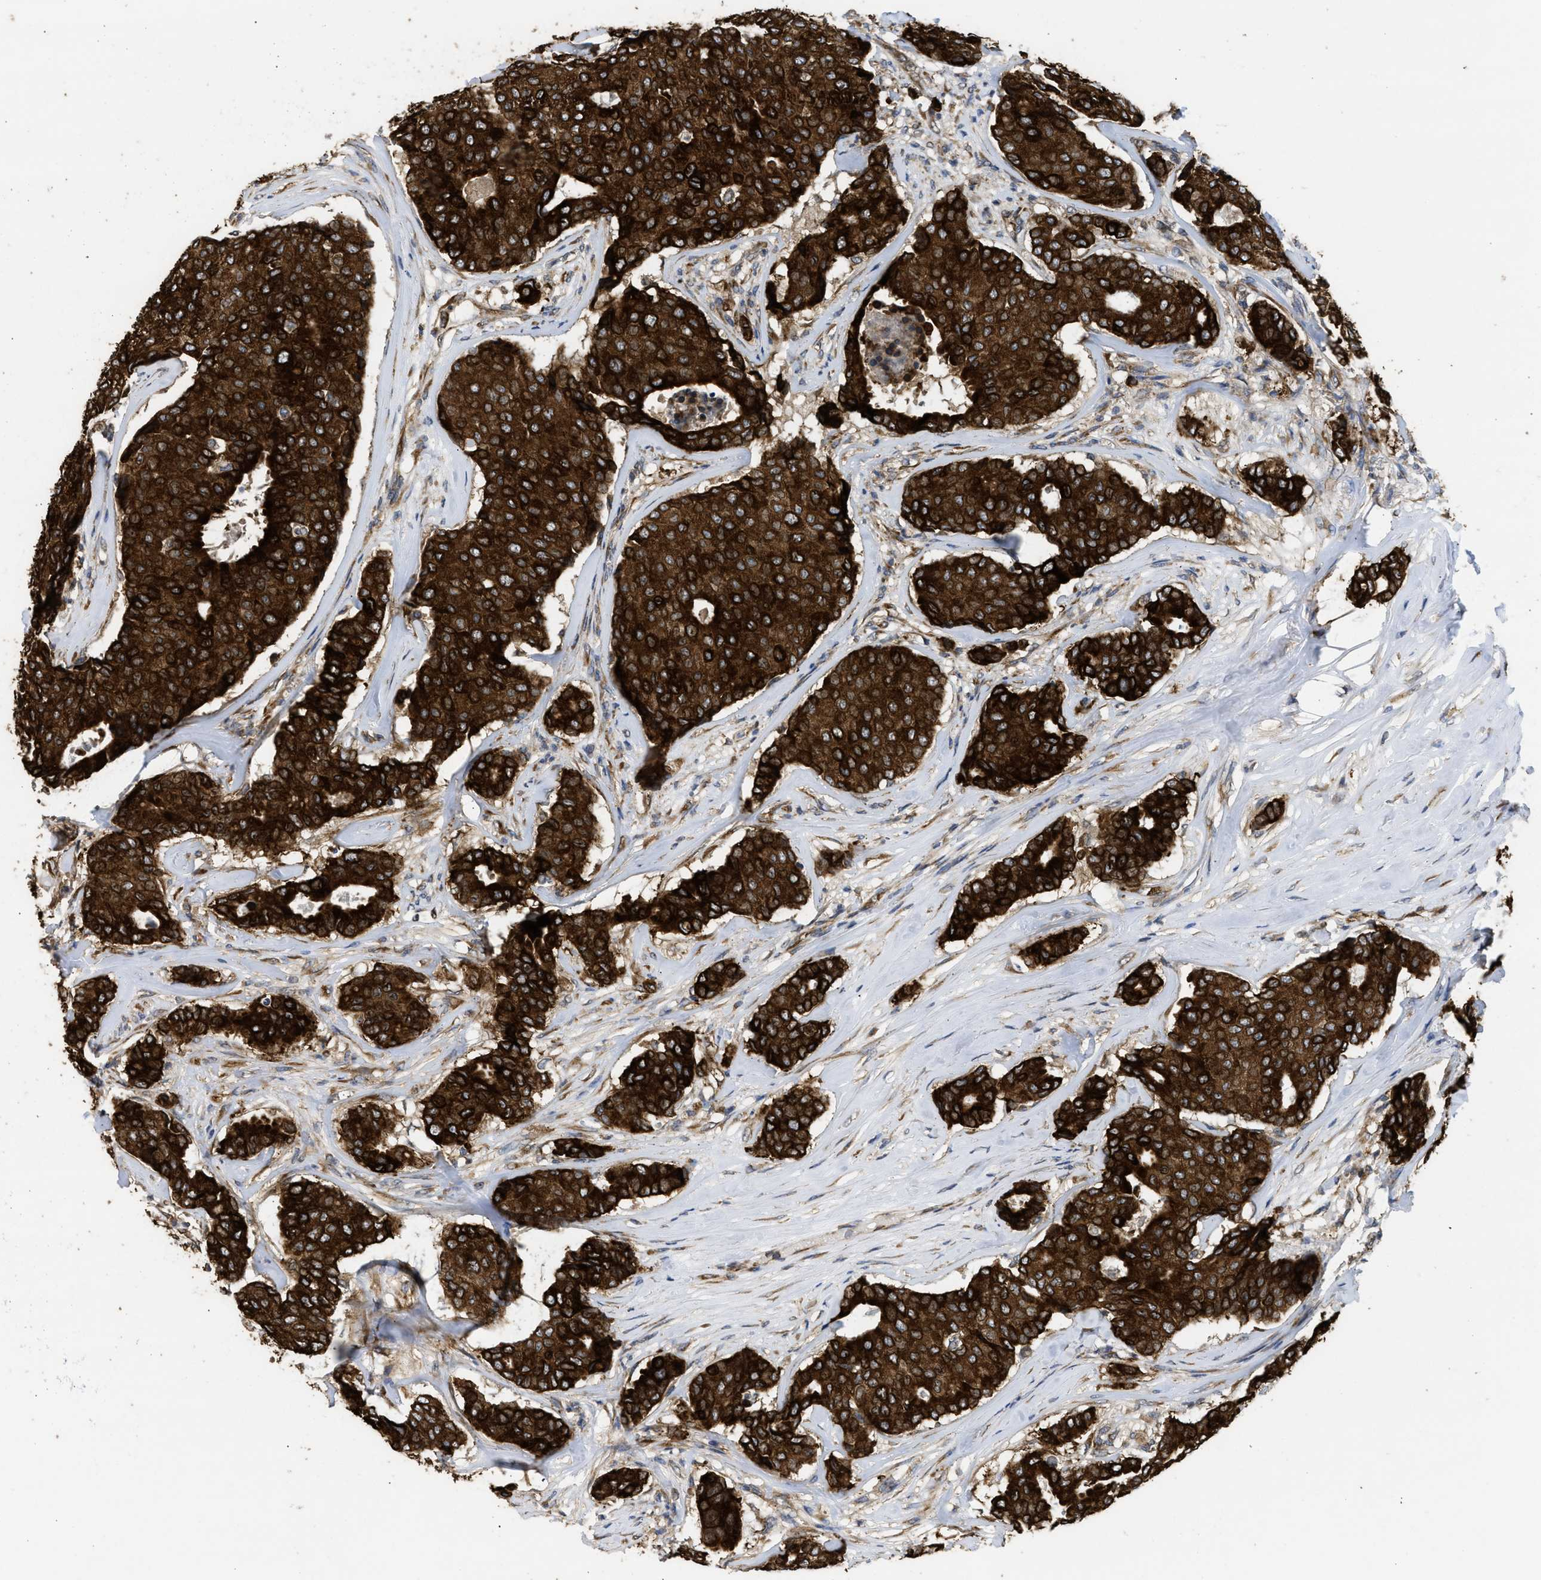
{"staining": {"intensity": "strong", "quantity": ">75%", "location": "cytoplasmic/membranous"}, "tissue": "breast cancer", "cell_type": "Tumor cells", "image_type": "cancer", "snomed": [{"axis": "morphology", "description": "Duct carcinoma"}, {"axis": "topography", "description": "Breast"}], "caption": "Protein staining by immunohistochemistry (IHC) displays strong cytoplasmic/membranous expression in about >75% of tumor cells in breast cancer (intraductal carcinoma).", "gene": "DNAJC1", "patient": {"sex": "female", "age": 75}}